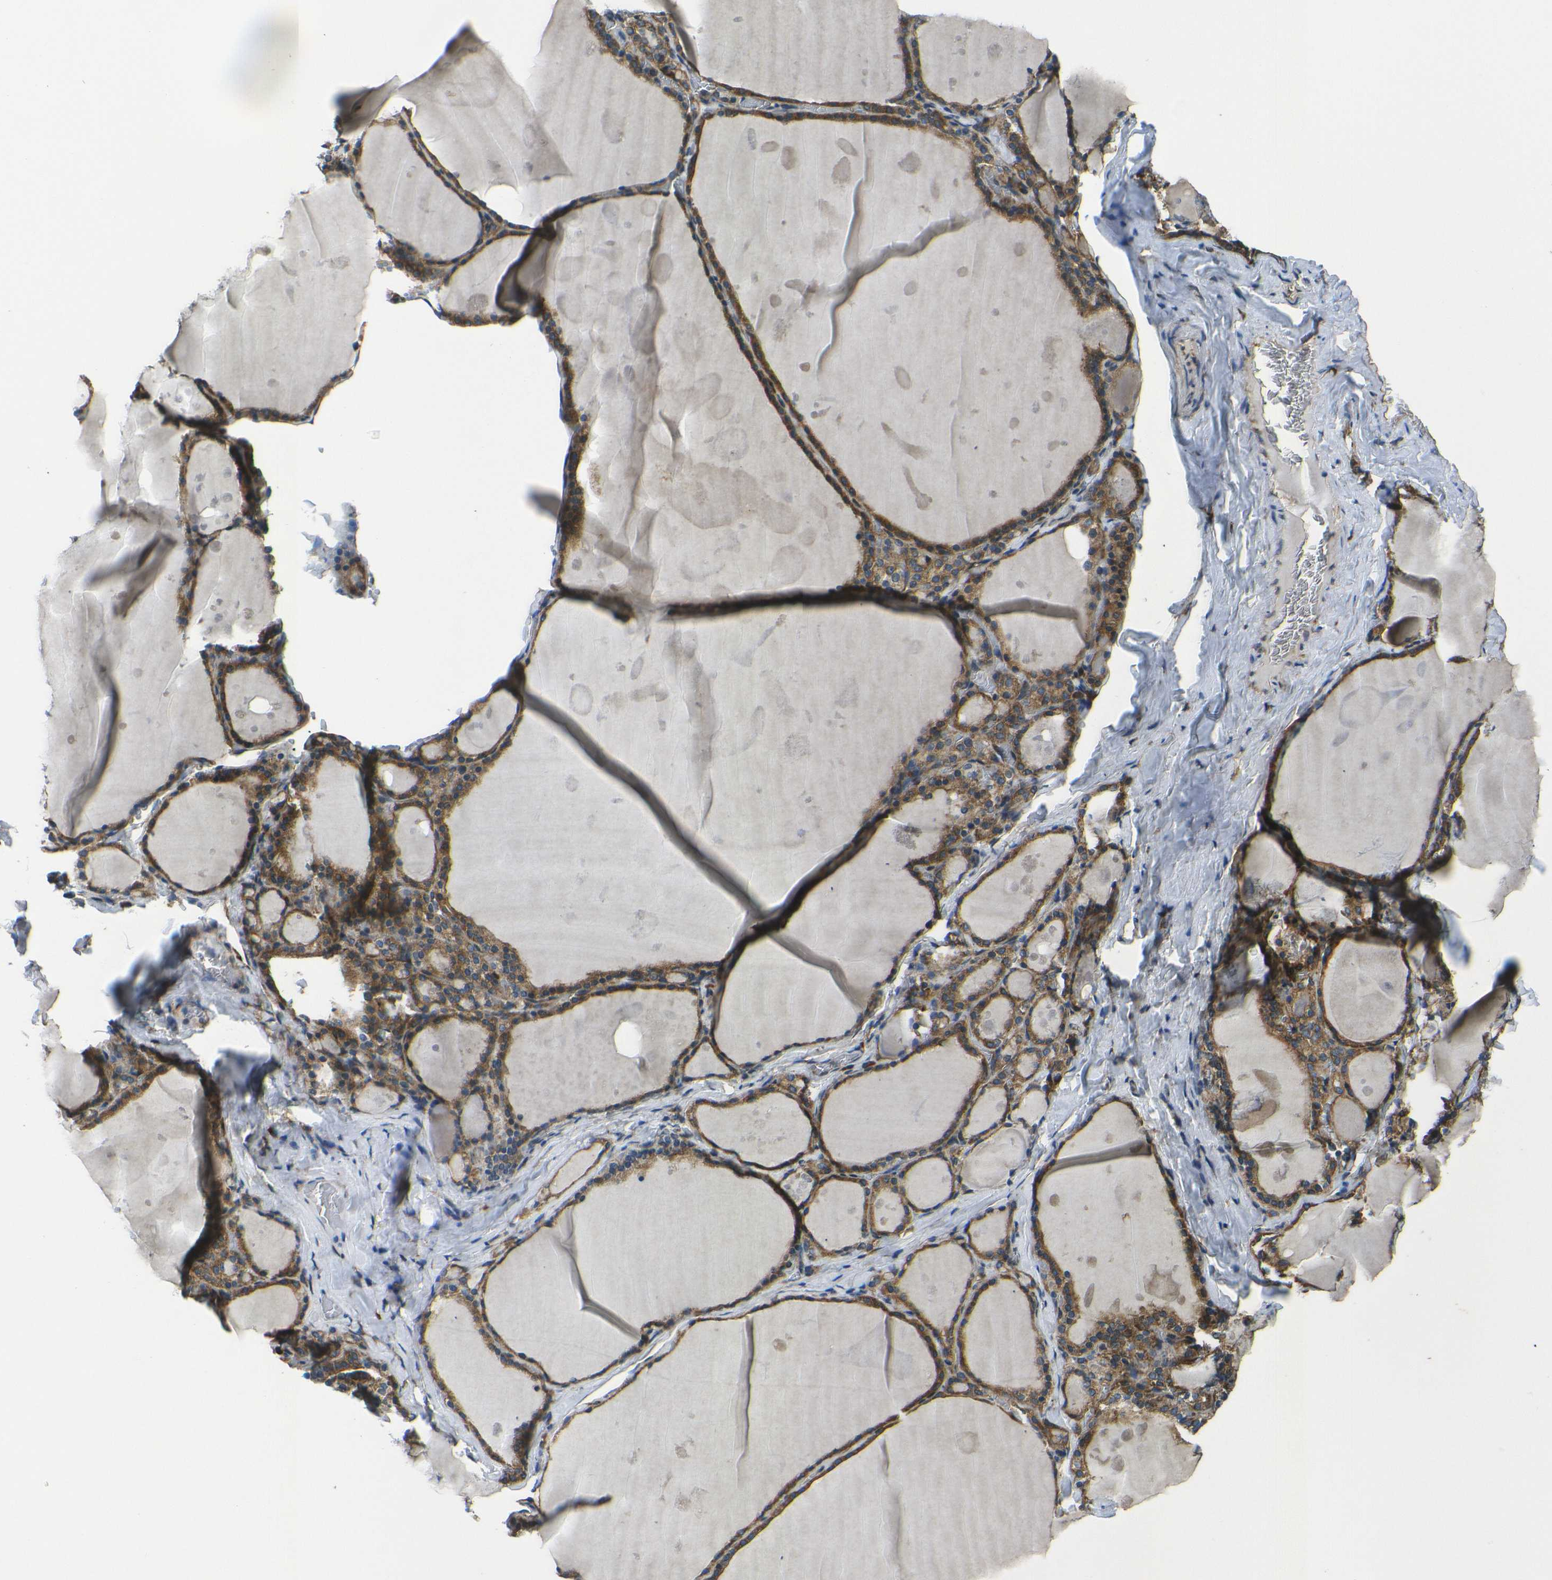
{"staining": {"intensity": "strong", "quantity": ">75%", "location": "cytoplasmic/membranous"}, "tissue": "thyroid gland", "cell_type": "Glandular cells", "image_type": "normal", "snomed": [{"axis": "morphology", "description": "Normal tissue, NOS"}, {"axis": "topography", "description": "Thyroid gland"}], "caption": "Protein expression analysis of benign thyroid gland demonstrates strong cytoplasmic/membranous staining in approximately >75% of glandular cells.", "gene": "RPSA", "patient": {"sex": "male", "age": 56}}